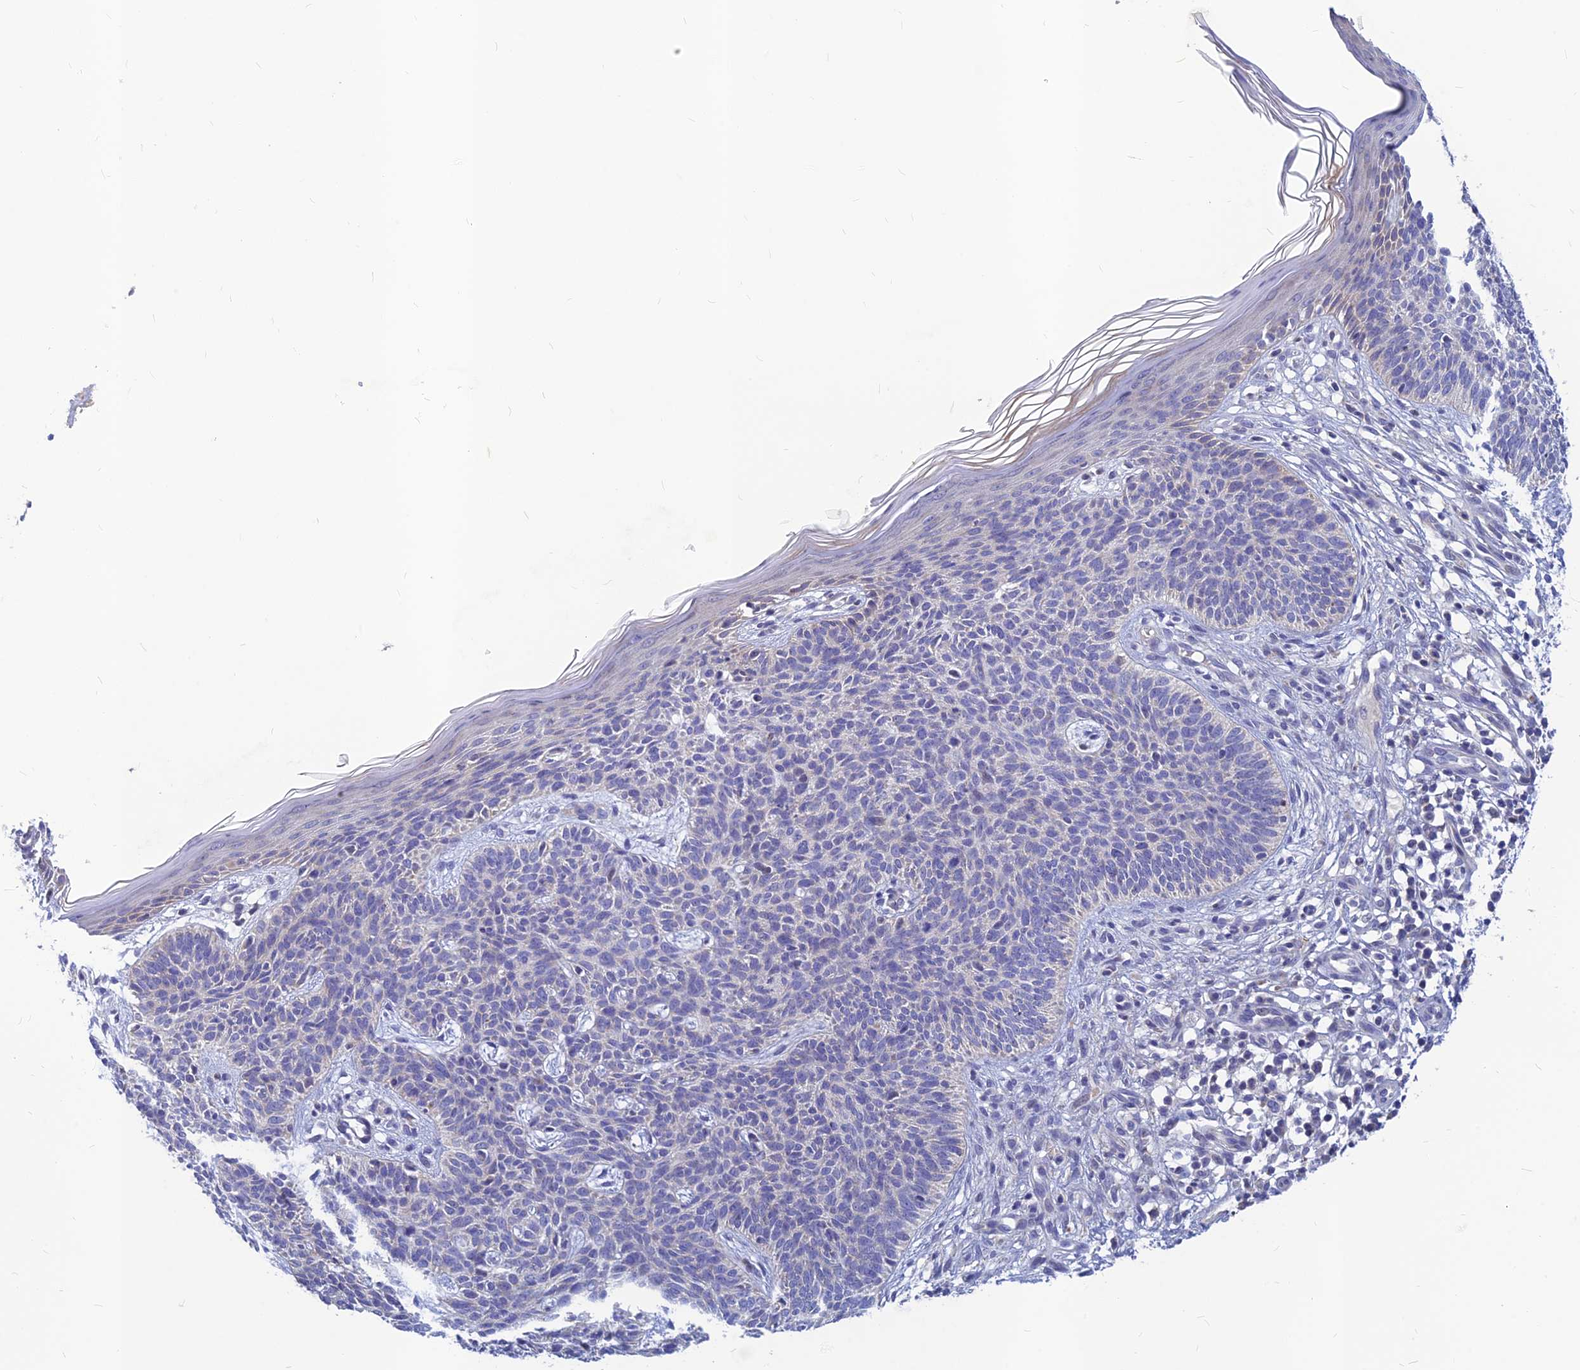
{"staining": {"intensity": "negative", "quantity": "none", "location": "none"}, "tissue": "skin cancer", "cell_type": "Tumor cells", "image_type": "cancer", "snomed": [{"axis": "morphology", "description": "Basal cell carcinoma"}, {"axis": "topography", "description": "Skin"}], "caption": "Immunohistochemical staining of human skin basal cell carcinoma demonstrates no significant positivity in tumor cells. (DAB (3,3'-diaminobenzidine) immunohistochemistry (IHC) visualized using brightfield microscopy, high magnification).", "gene": "CACNA1B", "patient": {"sex": "female", "age": 66}}